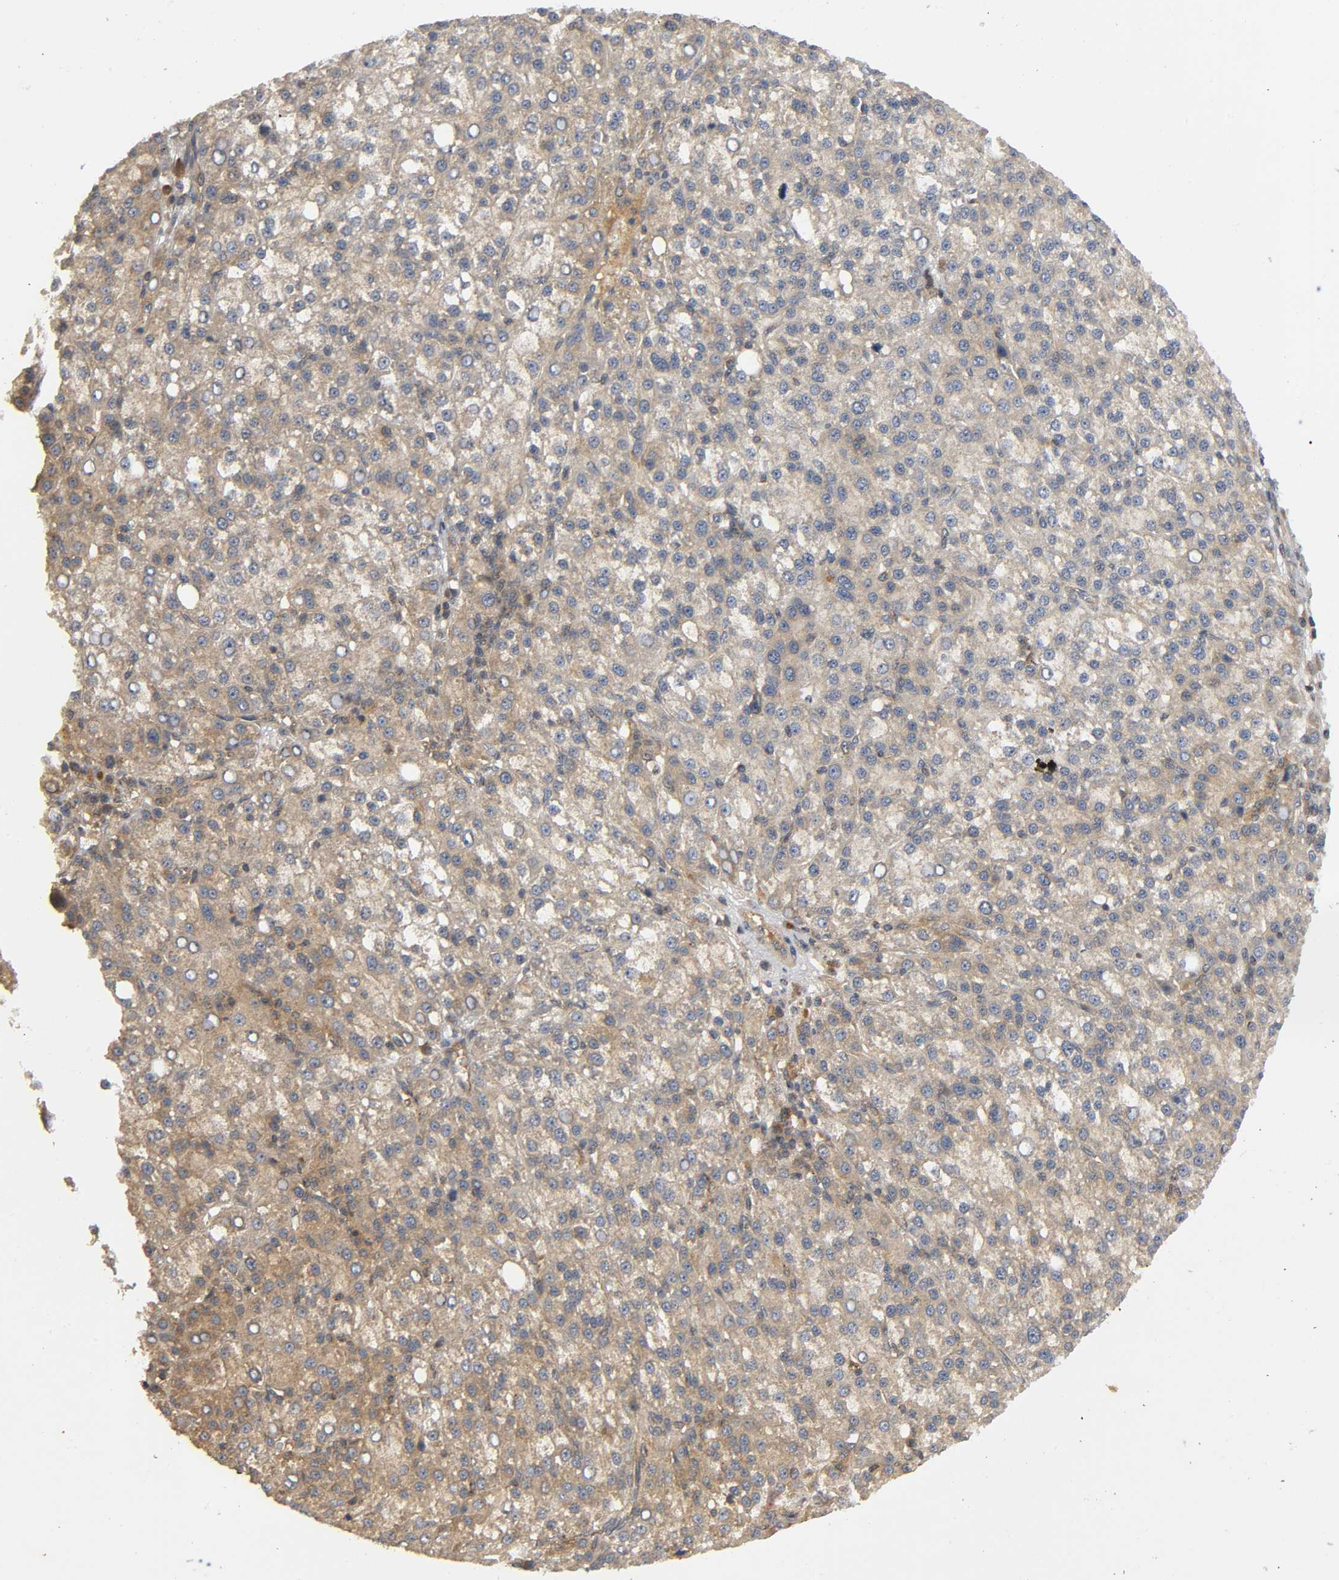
{"staining": {"intensity": "moderate", "quantity": ">75%", "location": "cytoplasmic/membranous"}, "tissue": "liver cancer", "cell_type": "Tumor cells", "image_type": "cancer", "snomed": [{"axis": "morphology", "description": "Carcinoma, Hepatocellular, NOS"}, {"axis": "topography", "description": "Liver"}], "caption": "Immunohistochemical staining of liver hepatocellular carcinoma demonstrates moderate cytoplasmic/membranous protein expression in about >75% of tumor cells. (IHC, brightfield microscopy, high magnification).", "gene": "IKBKB", "patient": {"sex": "female", "age": 58}}